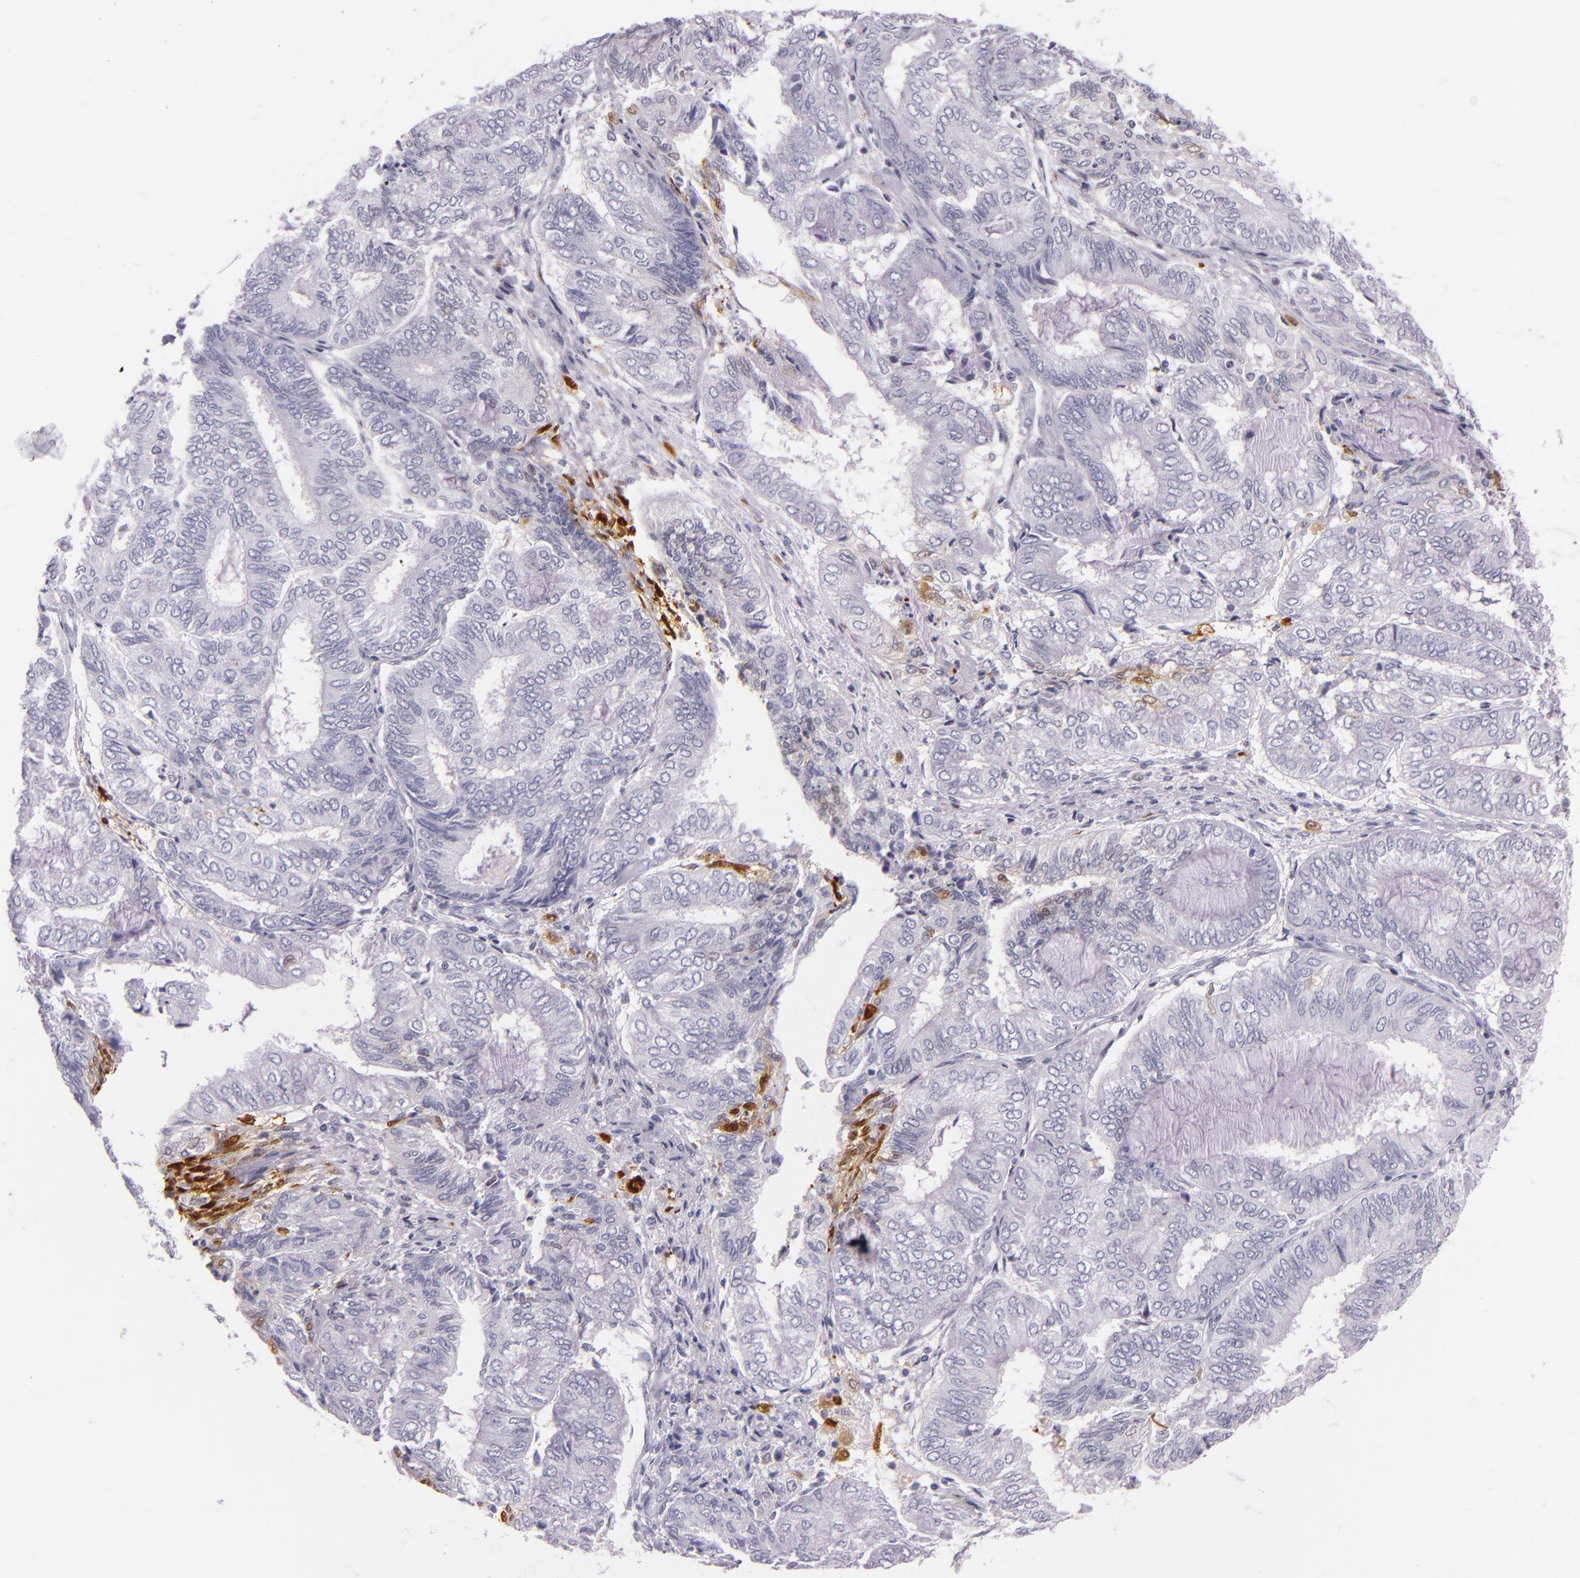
{"staining": {"intensity": "moderate", "quantity": "<25%", "location": "nuclear"}, "tissue": "endometrial cancer", "cell_type": "Tumor cells", "image_type": "cancer", "snomed": [{"axis": "morphology", "description": "Adenocarcinoma, NOS"}, {"axis": "topography", "description": "Endometrium"}], "caption": "A histopathology image of endometrial adenocarcinoma stained for a protein reveals moderate nuclear brown staining in tumor cells.", "gene": "MT1A", "patient": {"sex": "female", "age": 59}}